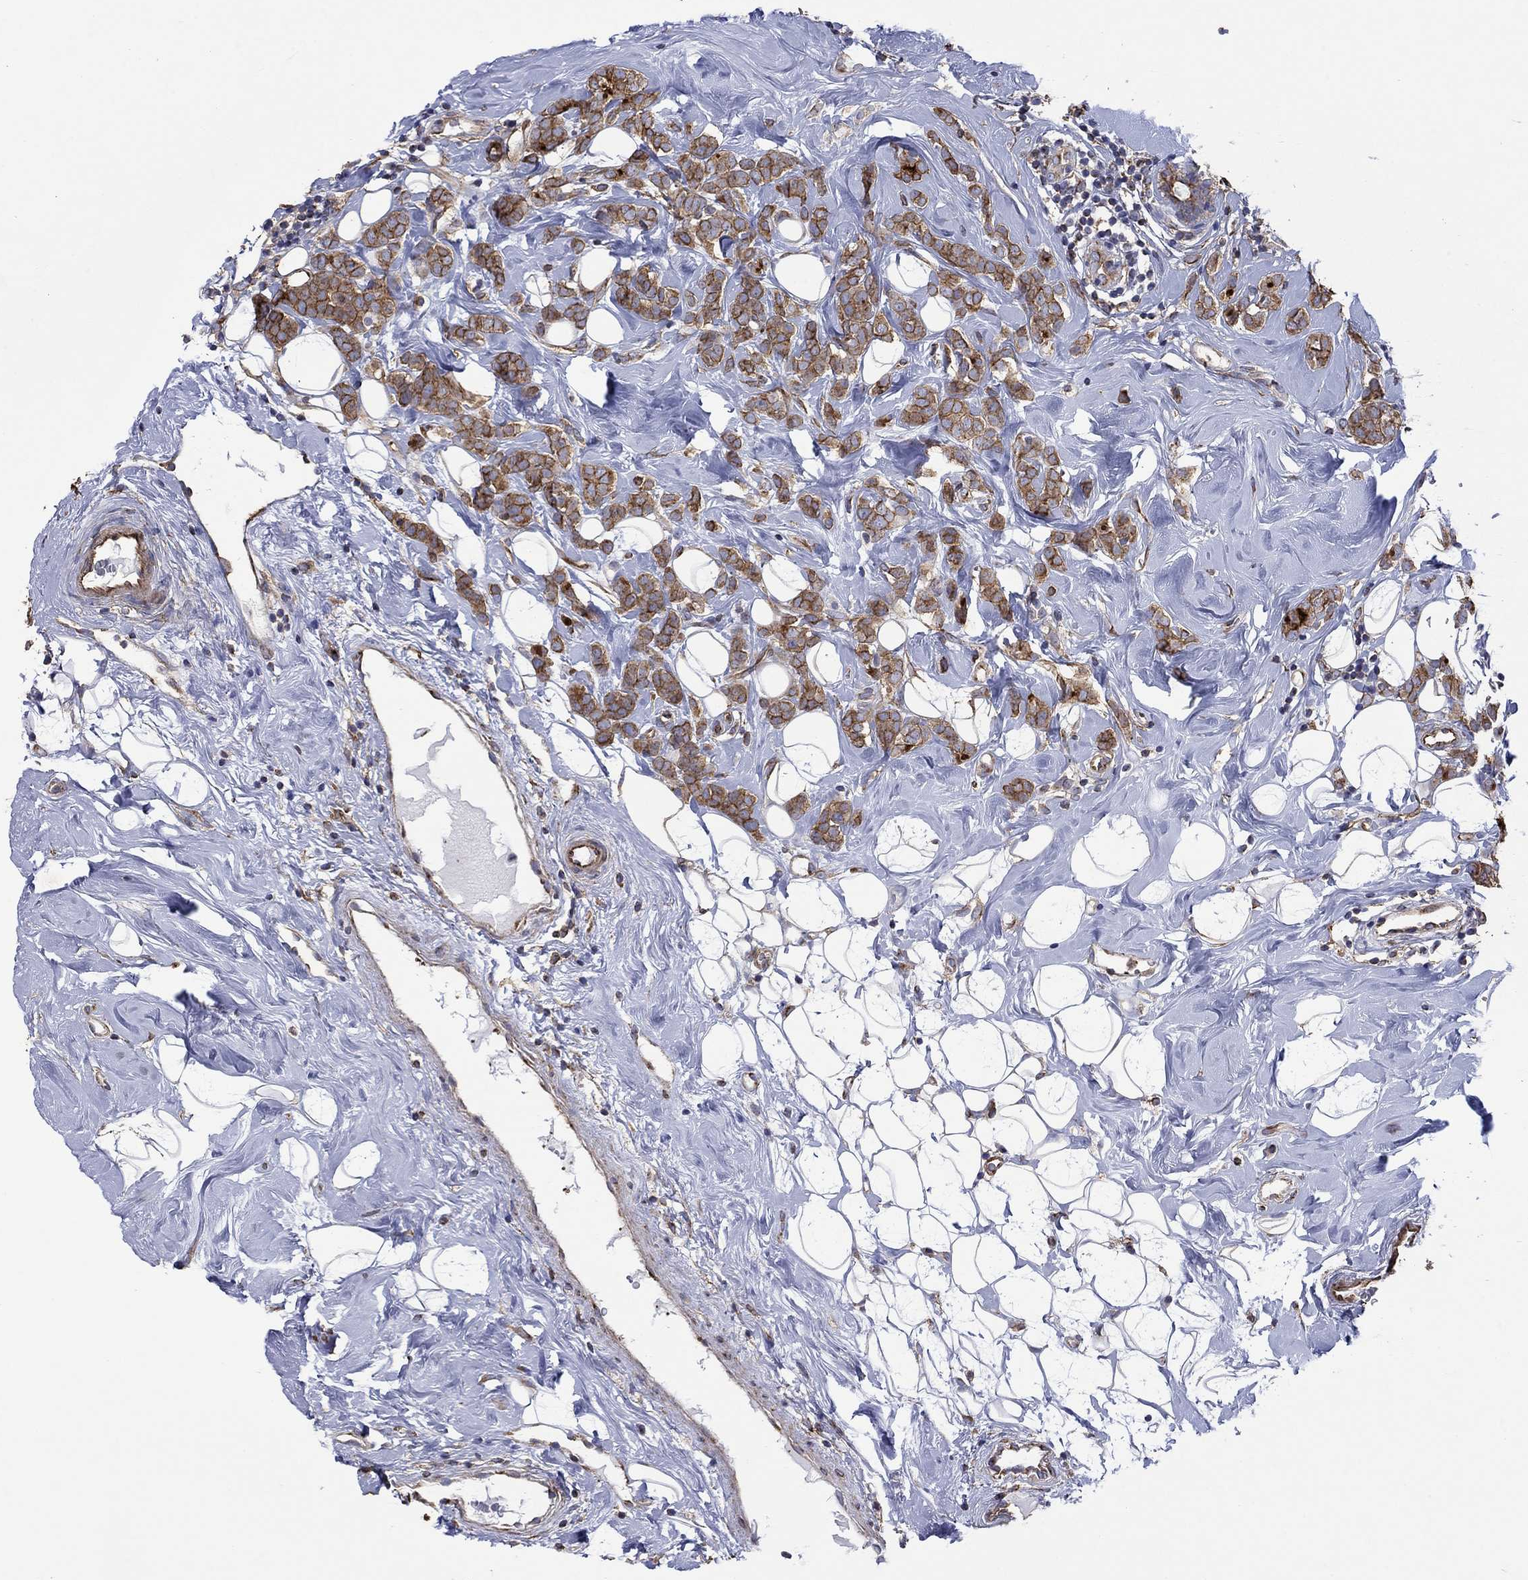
{"staining": {"intensity": "moderate", "quantity": "25%-75%", "location": "cytoplasmic/membranous,nuclear"}, "tissue": "breast cancer", "cell_type": "Tumor cells", "image_type": "cancer", "snomed": [{"axis": "morphology", "description": "Lobular carcinoma"}, {"axis": "topography", "description": "Breast"}], "caption": "IHC (DAB) staining of human breast cancer exhibits moderate cytoplasmic/membranous and nuclear protein staining in approximately 25%-75% of tumor cells.", "gene": "TPRN", "patient": {"sex": "female", "age": 49}}